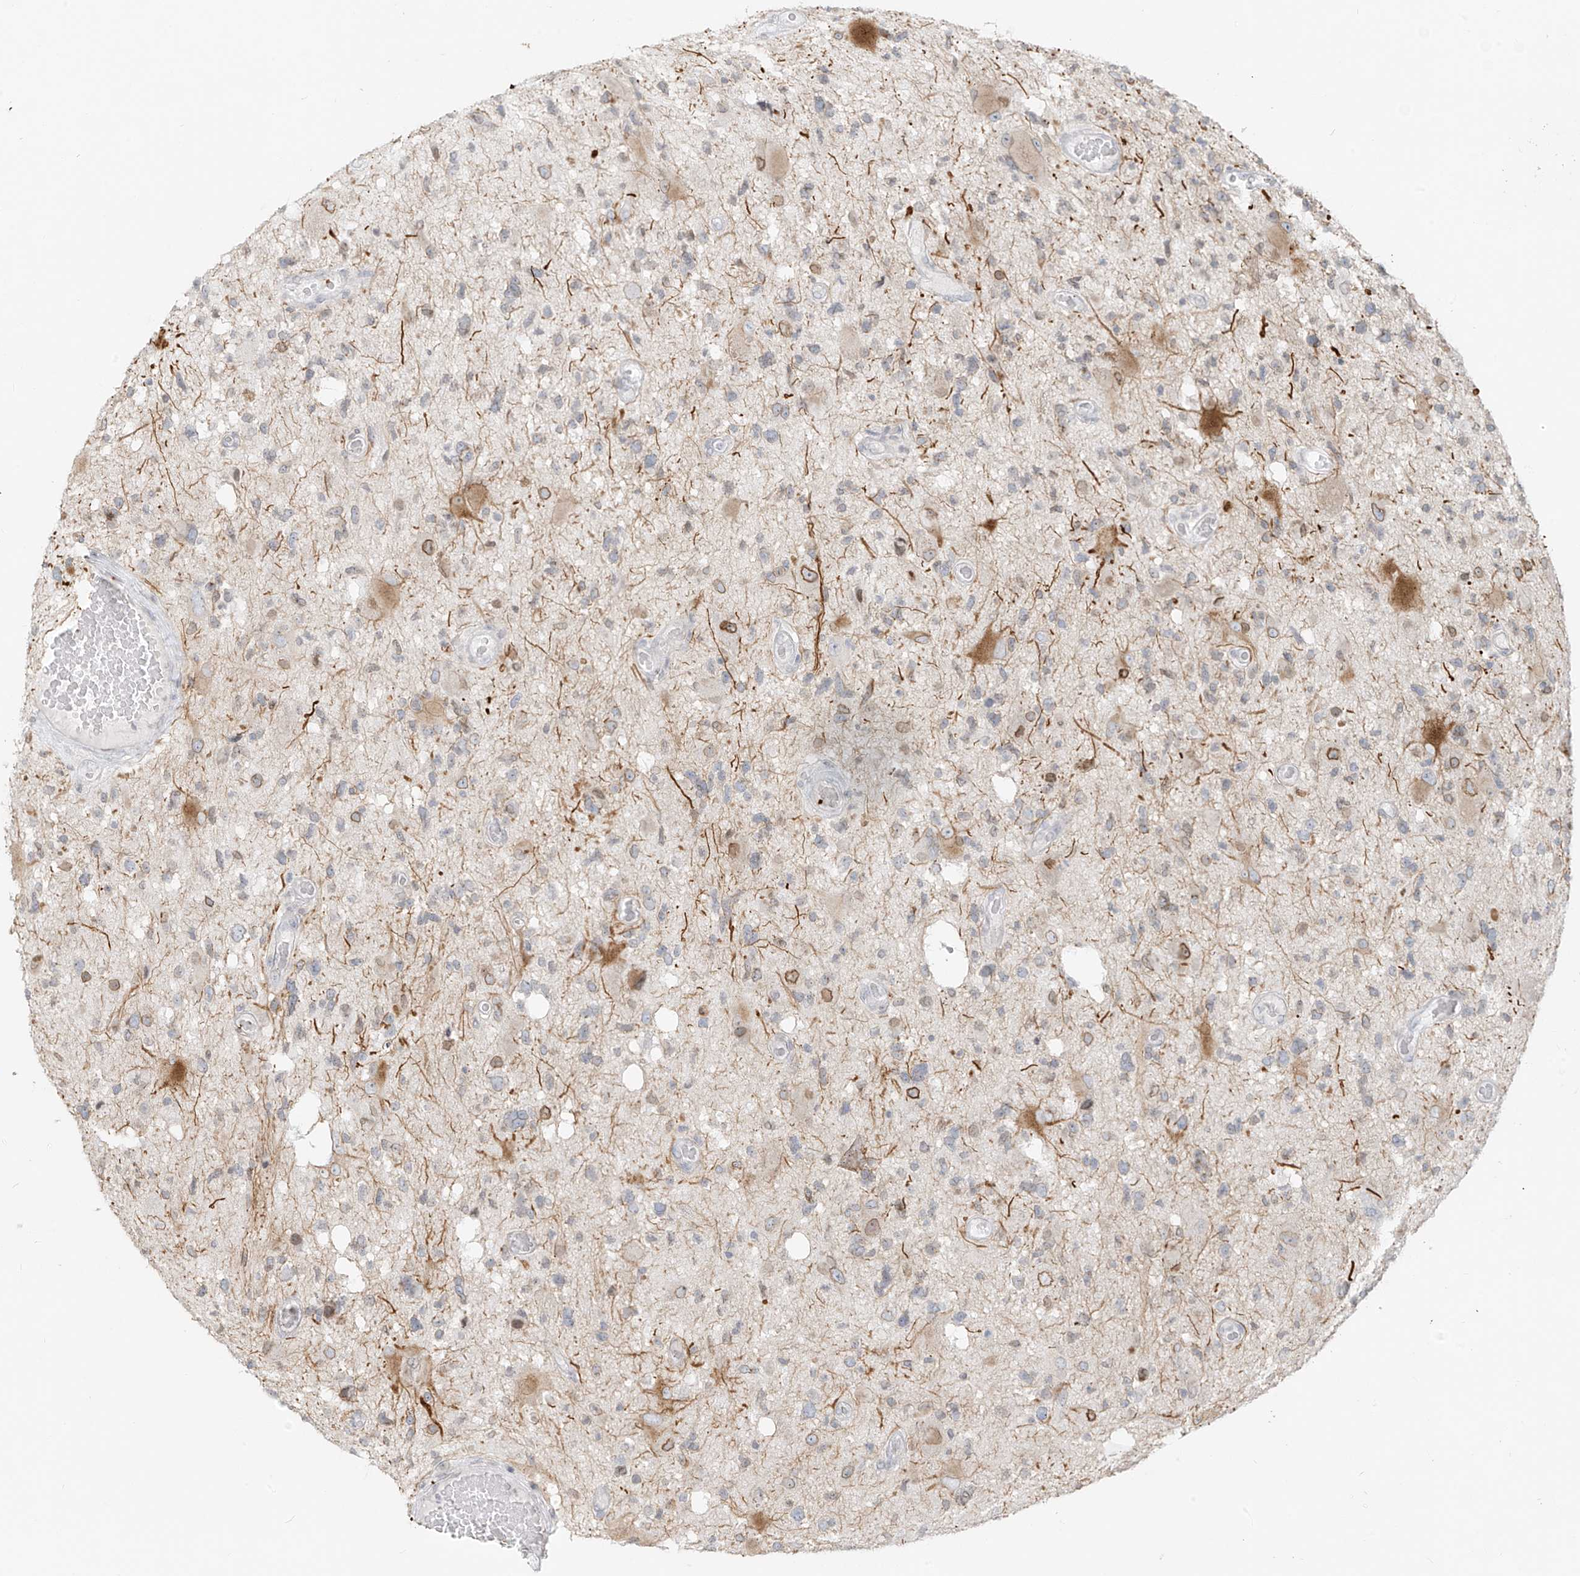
{"staining": {"intensity": "moderate", "quantity": "<25%", "location": "cytoplasmic/membranous,nuclear"}, "tissue": "glioma", "cell_type": "Tumor cells", "image_type": "cancer", "snomed": [{"axis": "morphology", "description": "Glioma, malignant, High grade"}, {"axis": "topography", "description": "Brain"}], "caption": "Protein staining of high-grade glioma (malignant) tissue demonstrates moderate cytoplasmic/membranous and nuclear staining in about <25% of tumor cells.", "gene": "OSBPL7", "patient": {"sex": "male", "age": 33}}